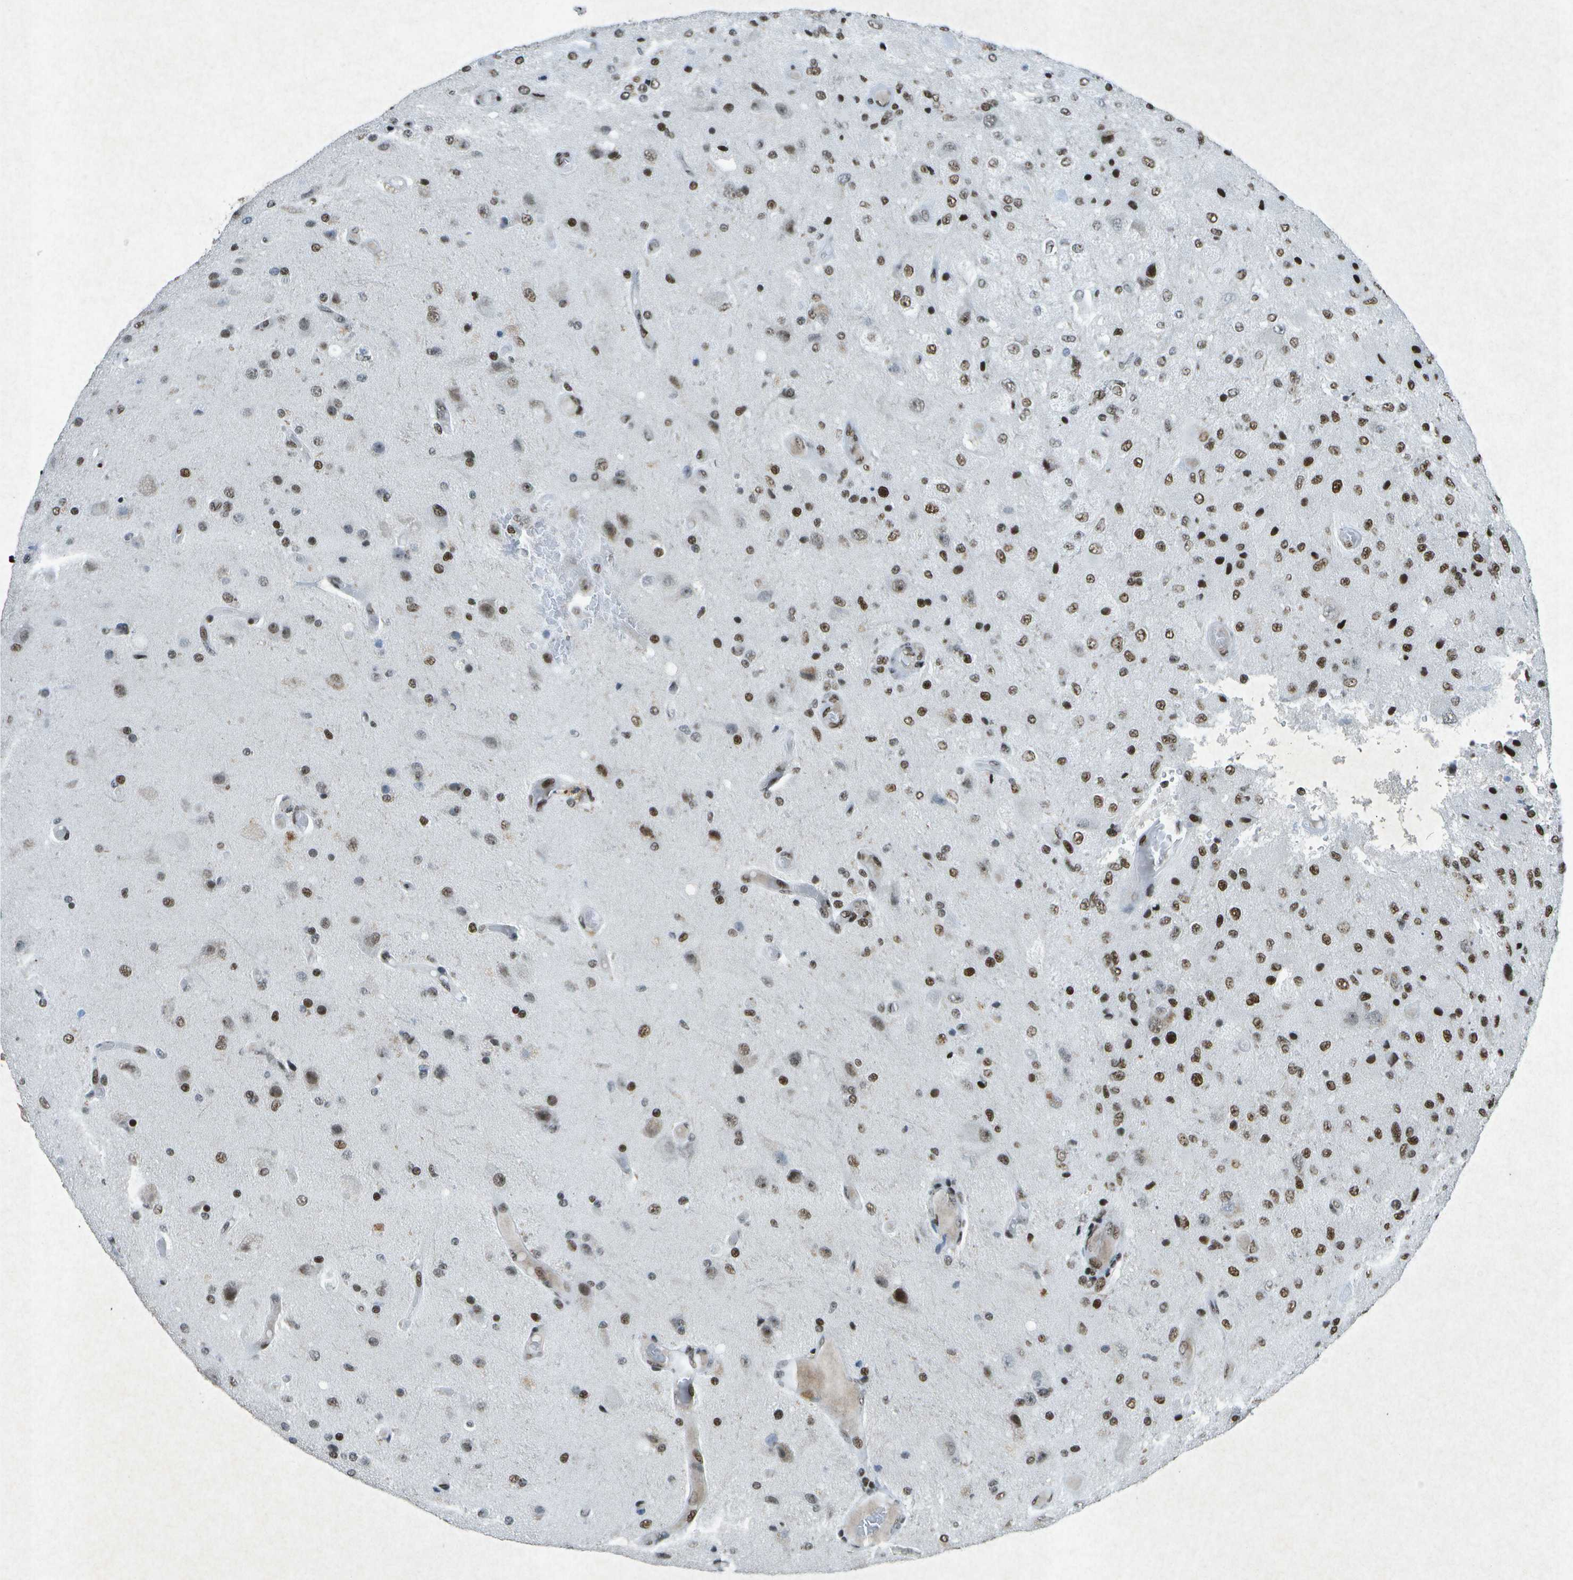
{"staining": {"intensity": "strong", "quantity": ">75%", "location": "nuclear"}, "tissue": "glioma", "cell_type": "Tumor cells", "image_type": "cancer", "snomed": [{"axis": "morphology", "description": "Normal tissue, NOS"}, {"axis": "morphology", "description": "Glioma, malignant, High grade"}, {"axis": "topography", "description": "Cerebral cortex"}], "caption": "DAB (3,3'-diaminobenzidine) immunohistochemical staining of malignant glioma (high-grade) reveals strong nuclear protein staining in about >75% of tumor cells.", "gene": "MTA2", "patient": {"sex": "male", "age": 77}}